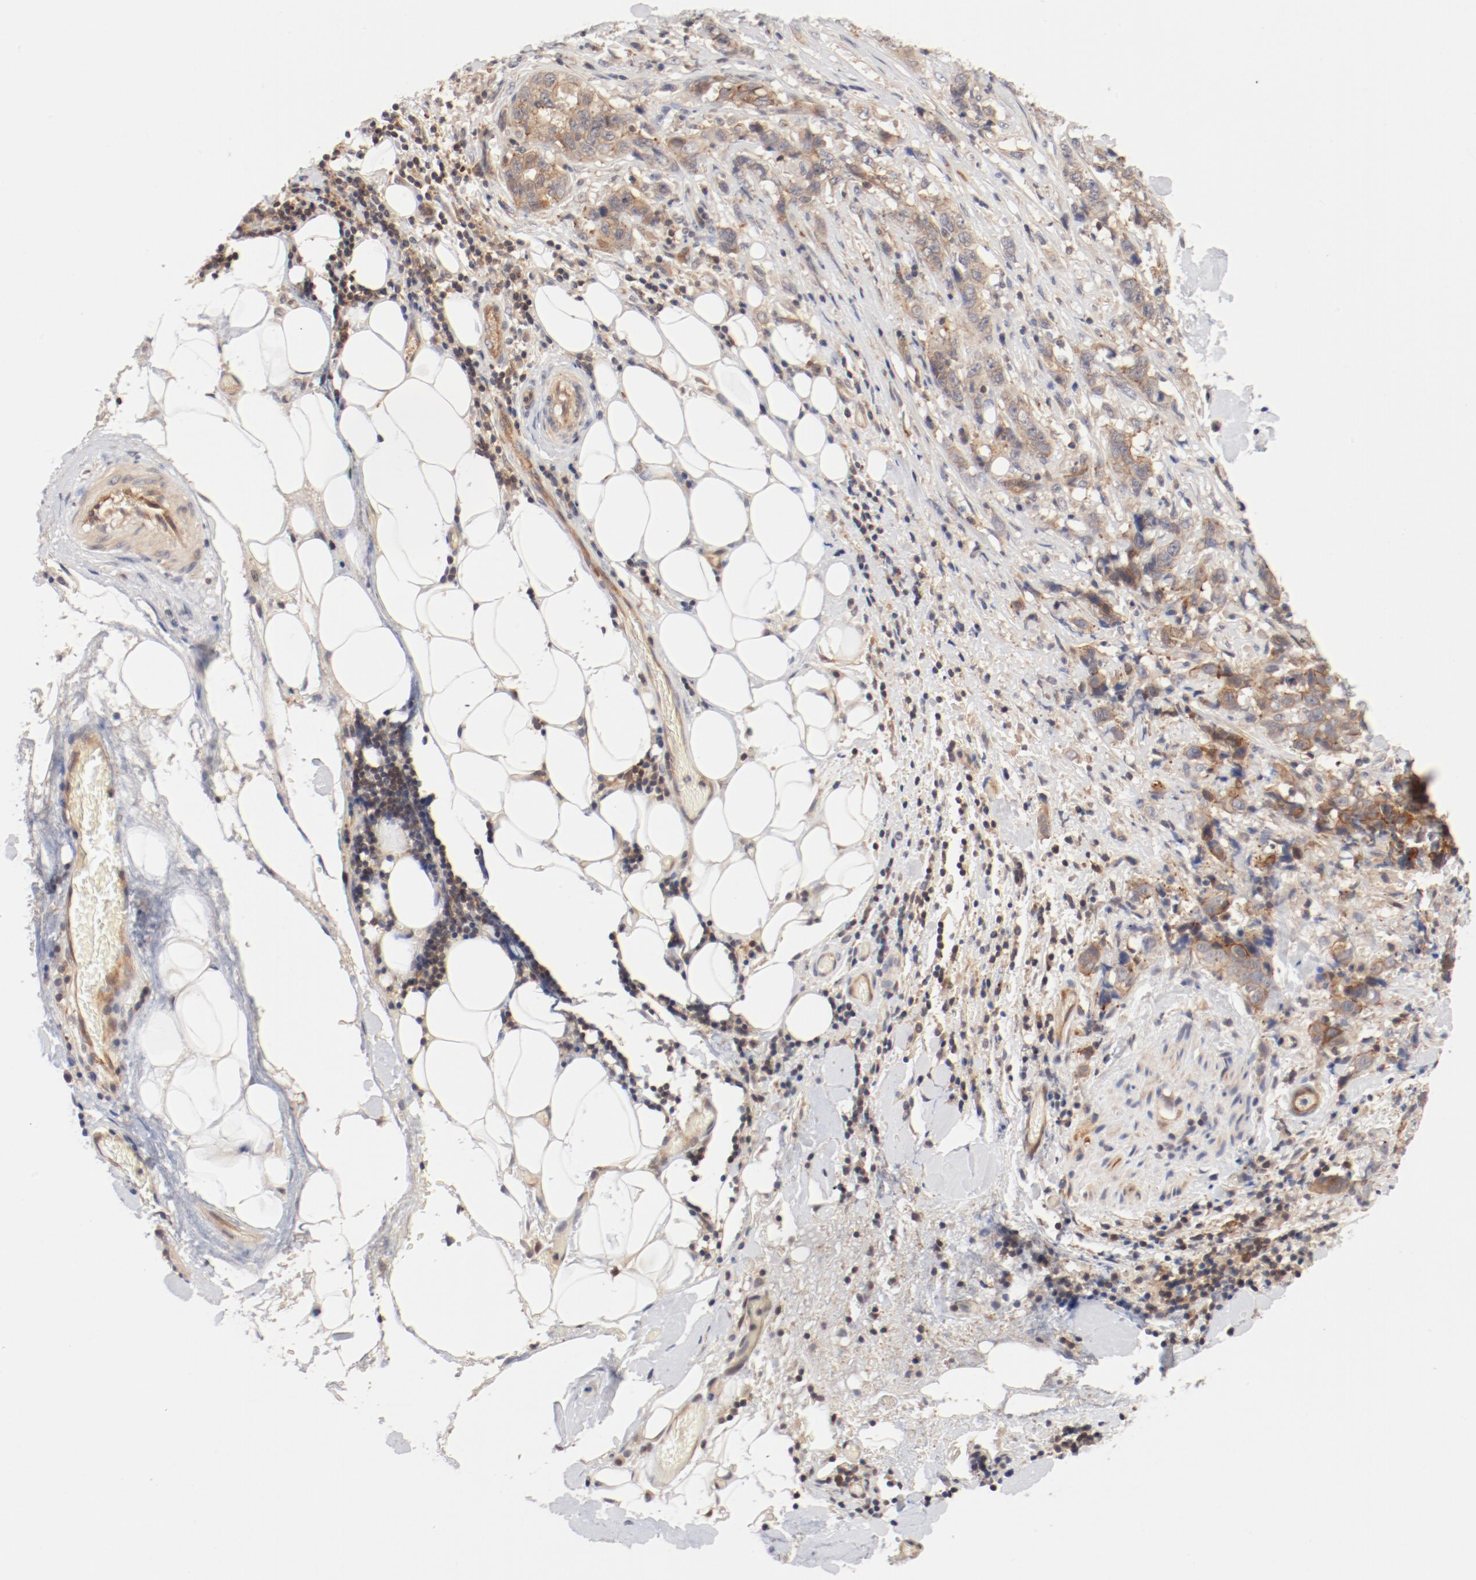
{"staining": {"intensity": "moderate", "quantity": ">75%", "location": "cytoplasmic/membranous"}, "tissue": "stomach cancer", "cell_type": "Tumor cells", "image_type": "cancer", "snomed": [{"axis": "morphology", "description": "Adenocarcinoma, NOS"}, {"axis": "topography", "description": "Stomach"}], "caption": "Stomach cancer stained with a protein marker displays moderate staining in tumor cells.", "gene": "ZNF267", "patient": {"sex": "male", "age": 48}}